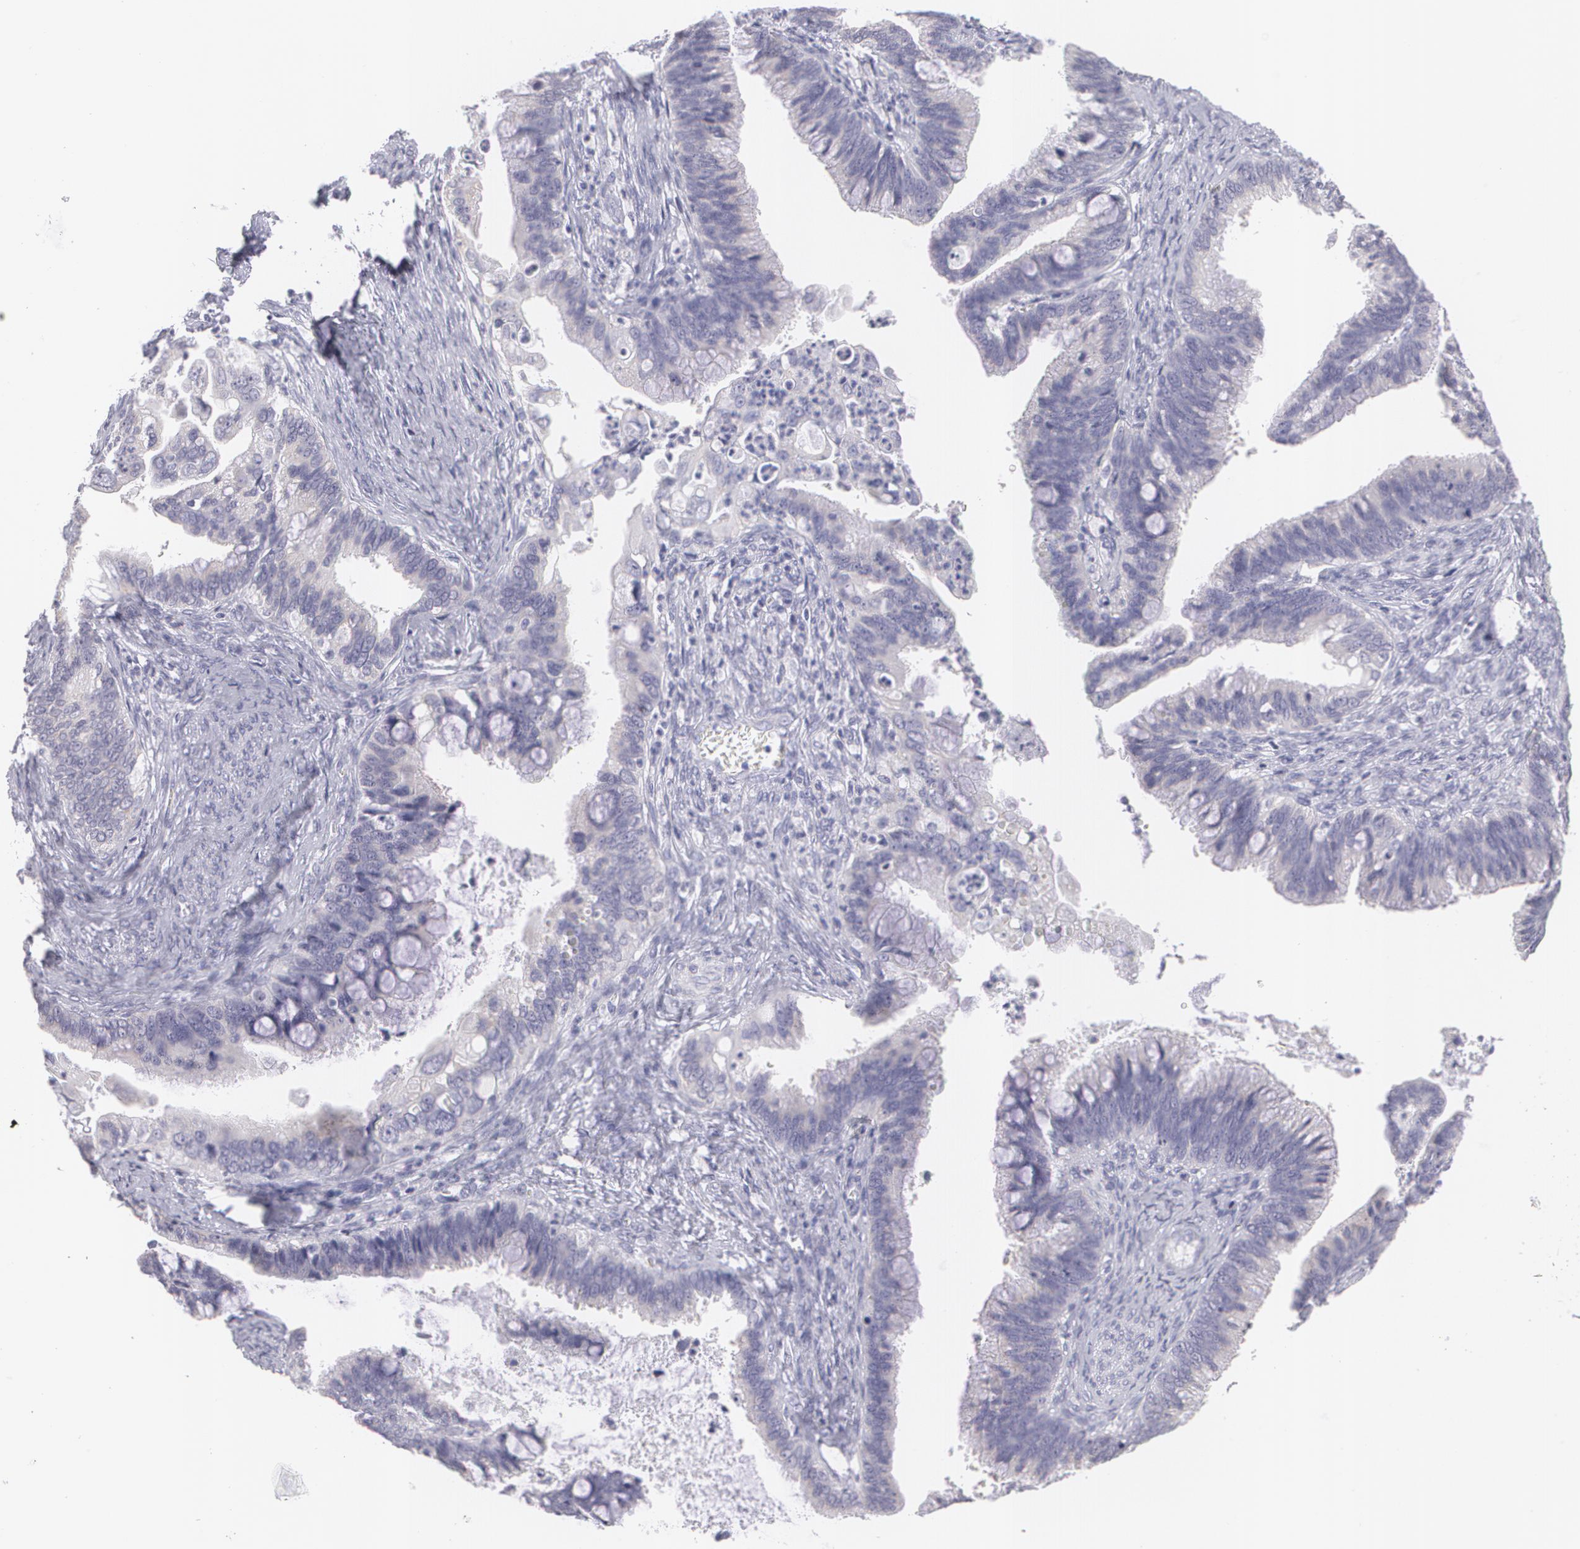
{"staining": {"intensity": "negative", "quantity": "none", "location": "none"}, "tissue": "cervical cancer", "cell_type": "Tumor cells", "image_type": "cancer", "snomed": [{"axis": "morphology", "description": "Adenocarcinoma, NOS"}, {"axis": "topography", "description": "Cervix"}], "caption": "Protein analysis of cervical adenocarcinoma displays no significant positivity in tumor cells.", "gene": "MBNL3", "patient": {"sex": "female", "age": 47}}